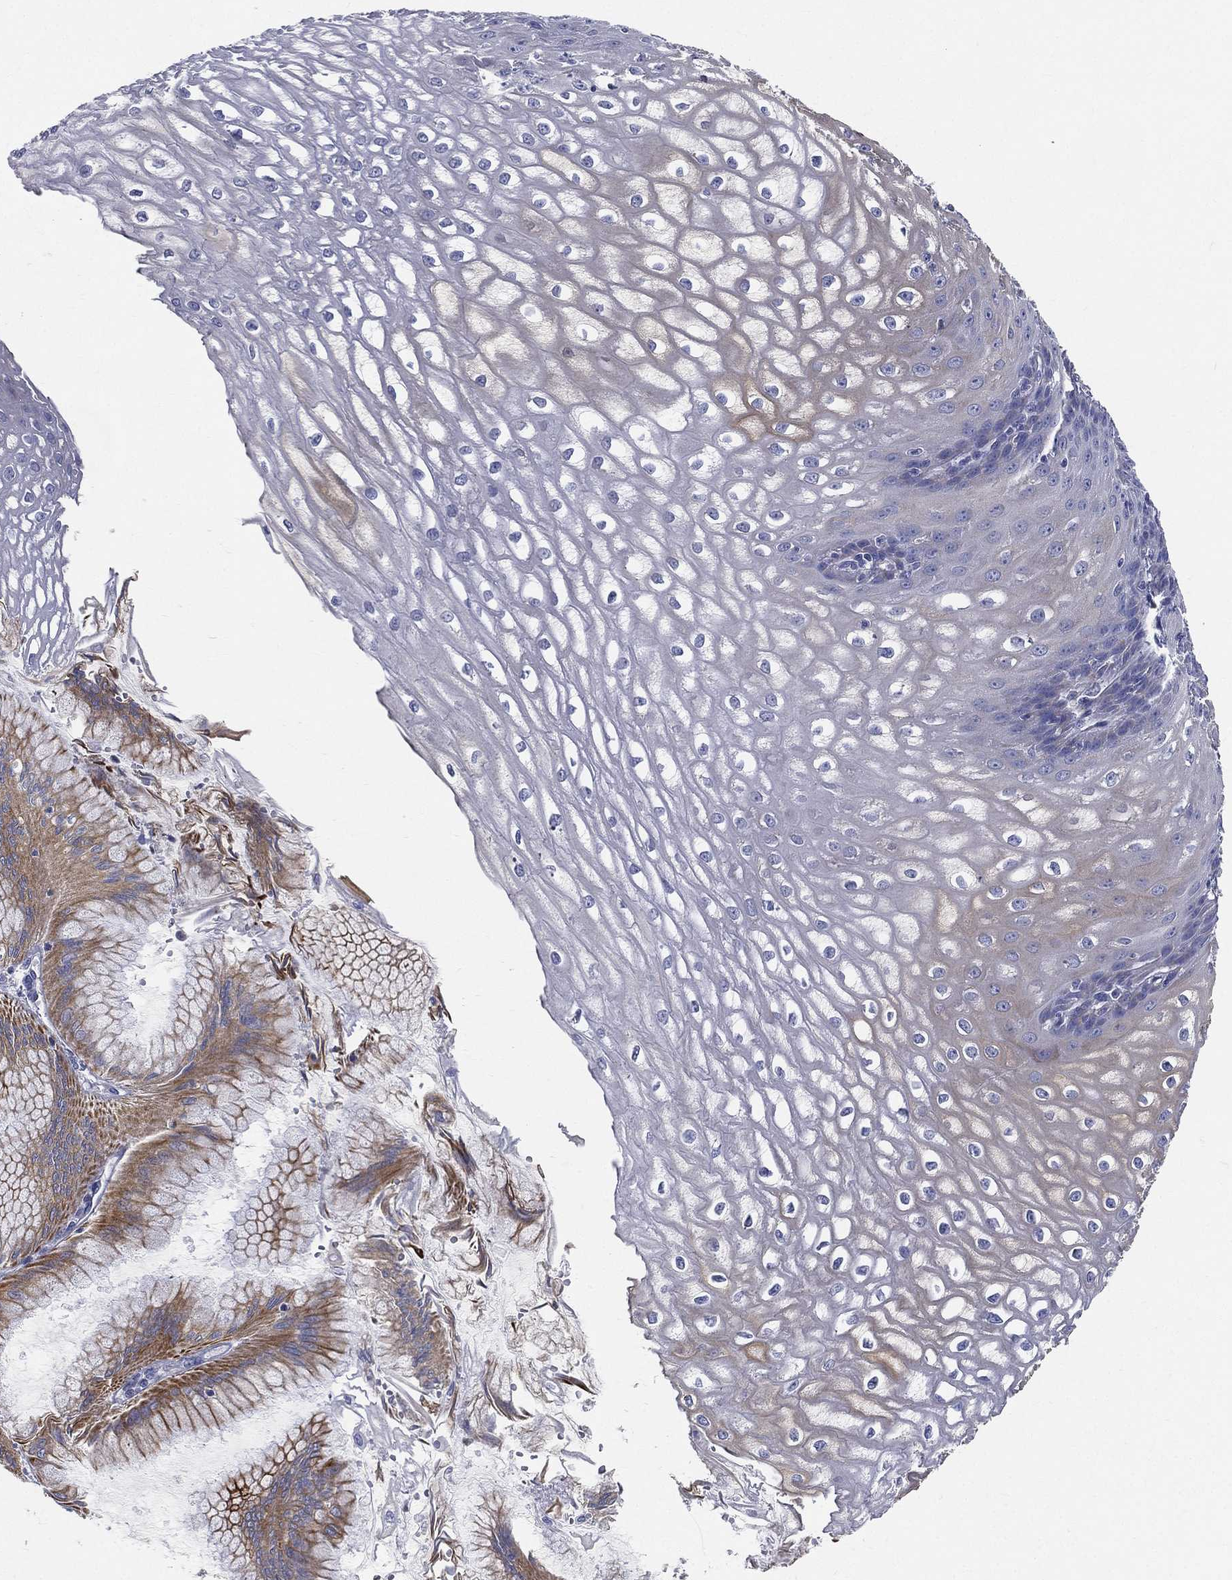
{"staining": {"intensity": "negative", "quantity": "none", "location": "none"}, "tissue": "esophagus", "cell_type": "Squamous epithelial cells", "image_type": "normal", "snomed": [{"axis": "morphology", "description": "Normal tissue, NOS"}, {"axis": "topography", "description": "Esophagus"}], "caption": "The image demonstrates no significant staining in squamous epithelial cells of esophagus. Brightfield microscopy of immunohistochemistry stained with DAB (3,3'-diaminobenzidine) (brown) and hematoxylin (blue), captured at high magnification.", "gene": "PWWP3A", "patient": {"sex": "male", "age": 58}}